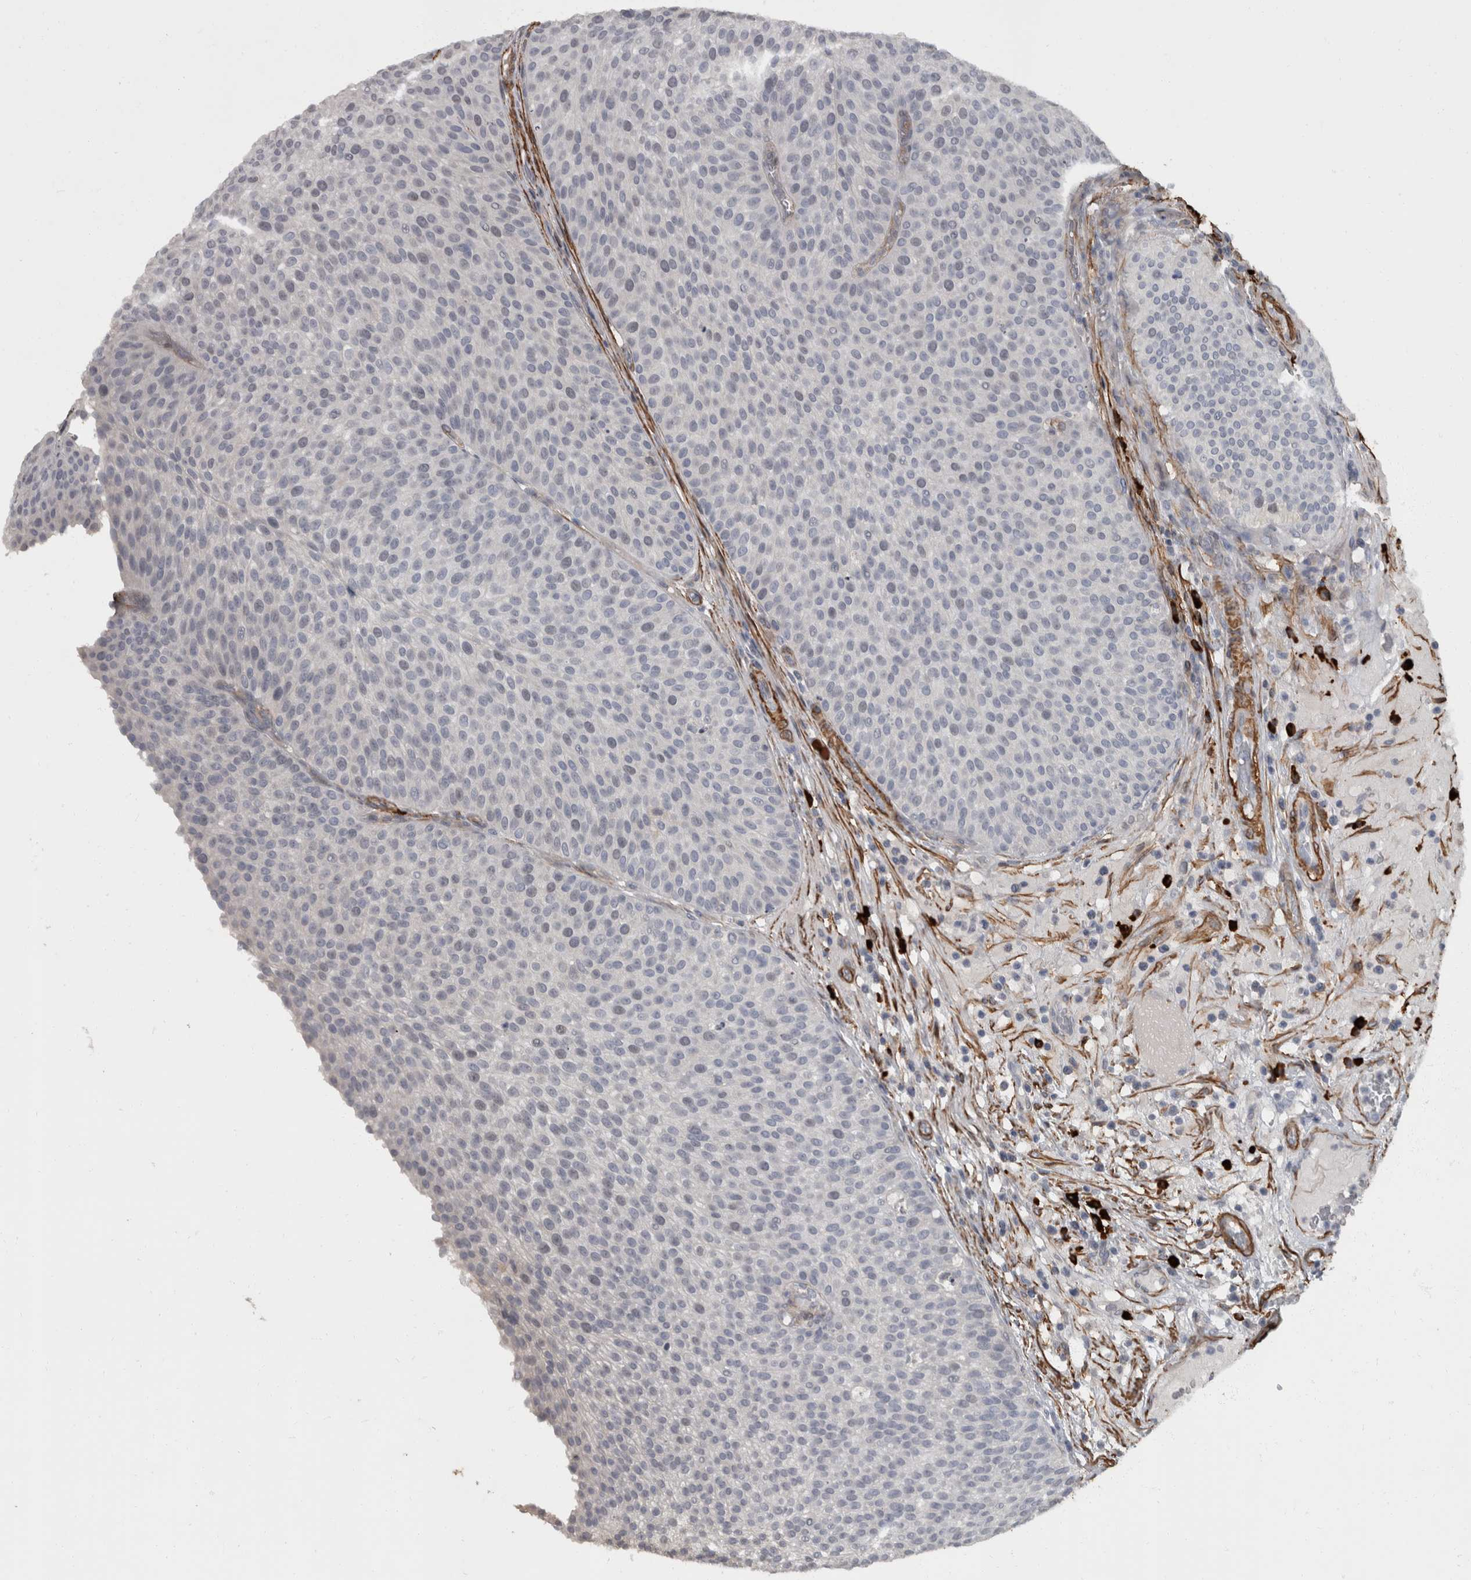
{"staining": {"intensity": "negative", "quantity": "none", "location": "none"}, "tissue": "urothelial cancer", "cell_type": "Tumor cells", "image_type": "cancer", "snomed": [{"axis": "morphology", "description": "Normal tissue, NOS"}, {"axis": "morphology", "description": "Urothelial carcinoma, Low grade"}, {"axis": "topography", "description": "Smooth muscle"}, {"axis": "topography", "description": "Urinary bladder"}], "caption": "A high-resolution image shows immunohistochemistry (IHC) staining of low-grade urothelial carcinoma, which exhibits no significant positivity in tumor cells.", "gene": "MASTL", "patient": {"sex": "male", "age": 60}}